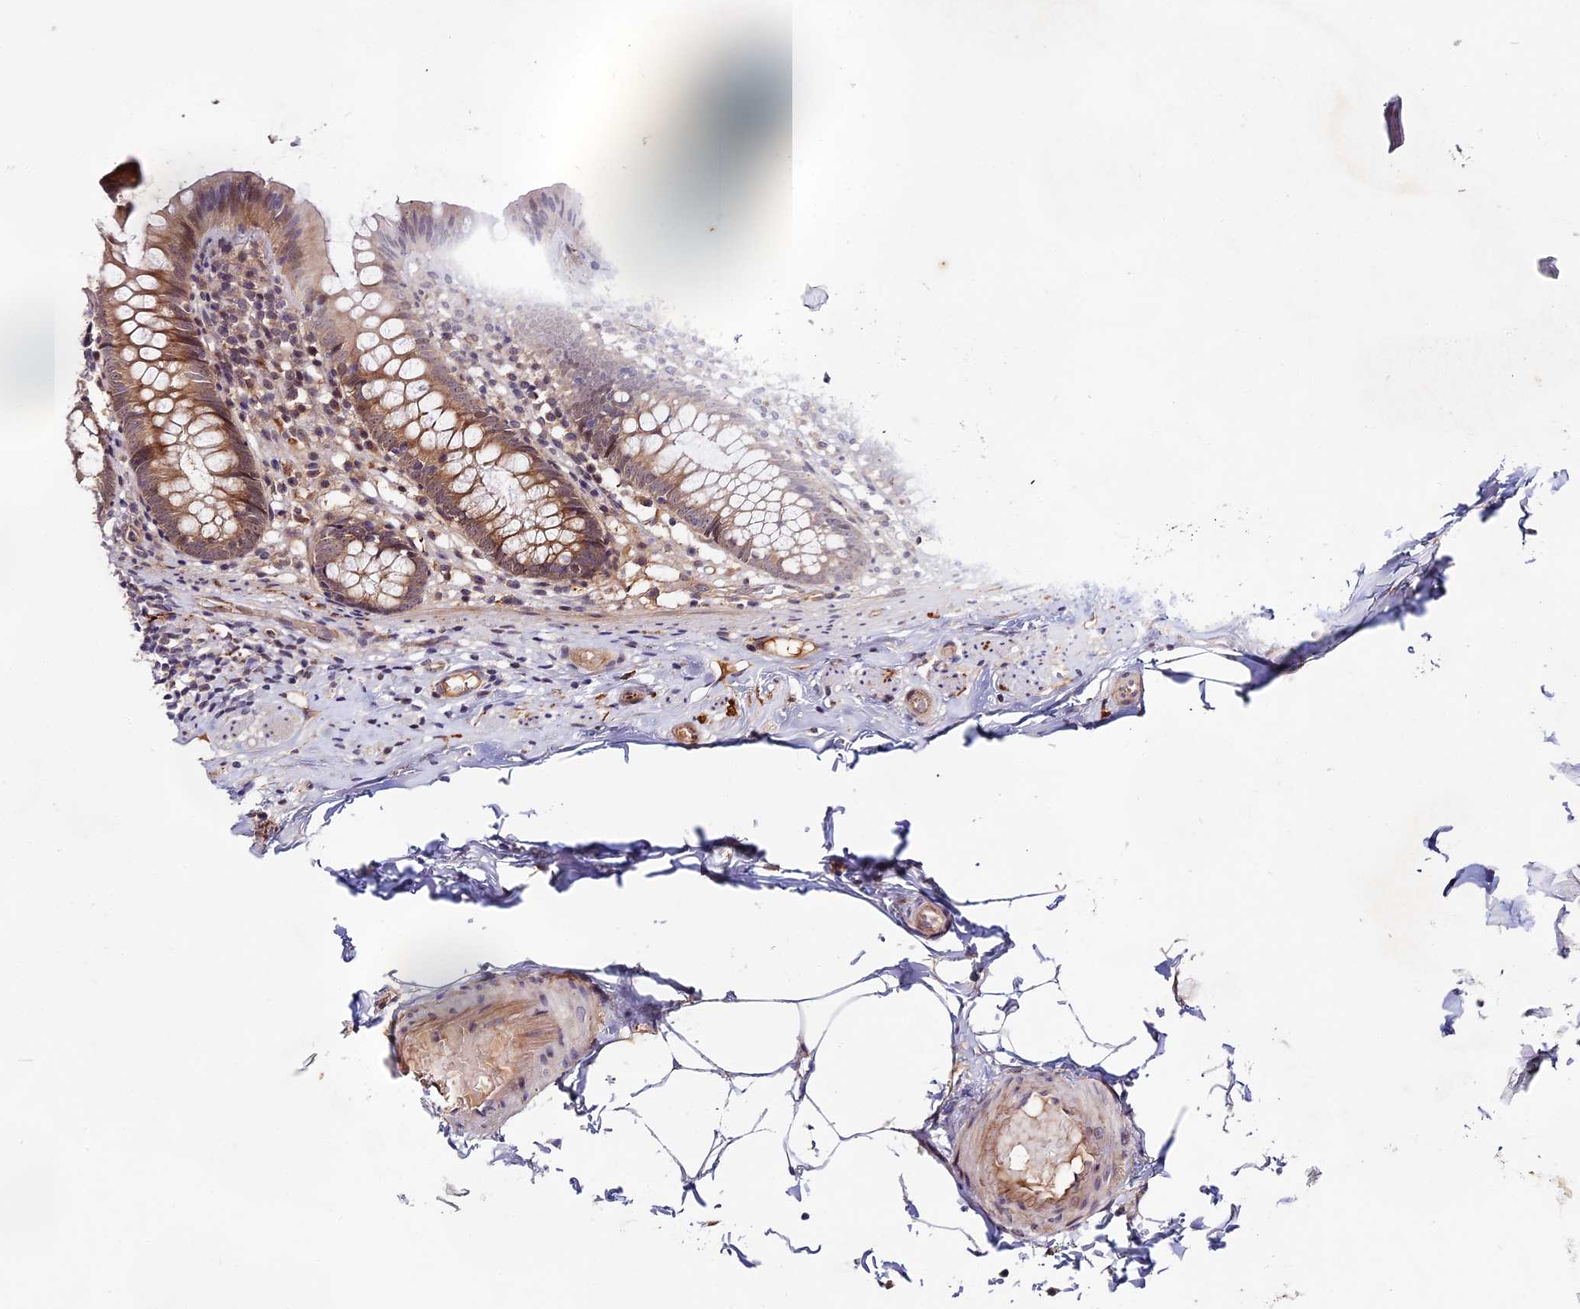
{"staining": {"intensity": "moderate", "quantity": ">75%", "location": "cytoplasmic/membranous,nuclear"}, "tissue": "appendix", "cell_type": "Glandular cells", "image_type": "normal", "snomed": [{"axis": "morphology", "description": "Normal tissue, NOS"}, {"axis": "topography", "description": "Appendix"}], "caption": "Benign appendix demonstrates moderate cytoplasmic/membranous,nuclear positivity in about >75% of glandular cells.", "gene": "IMPACT", "patient": {"sex": "male", "age": 55}}